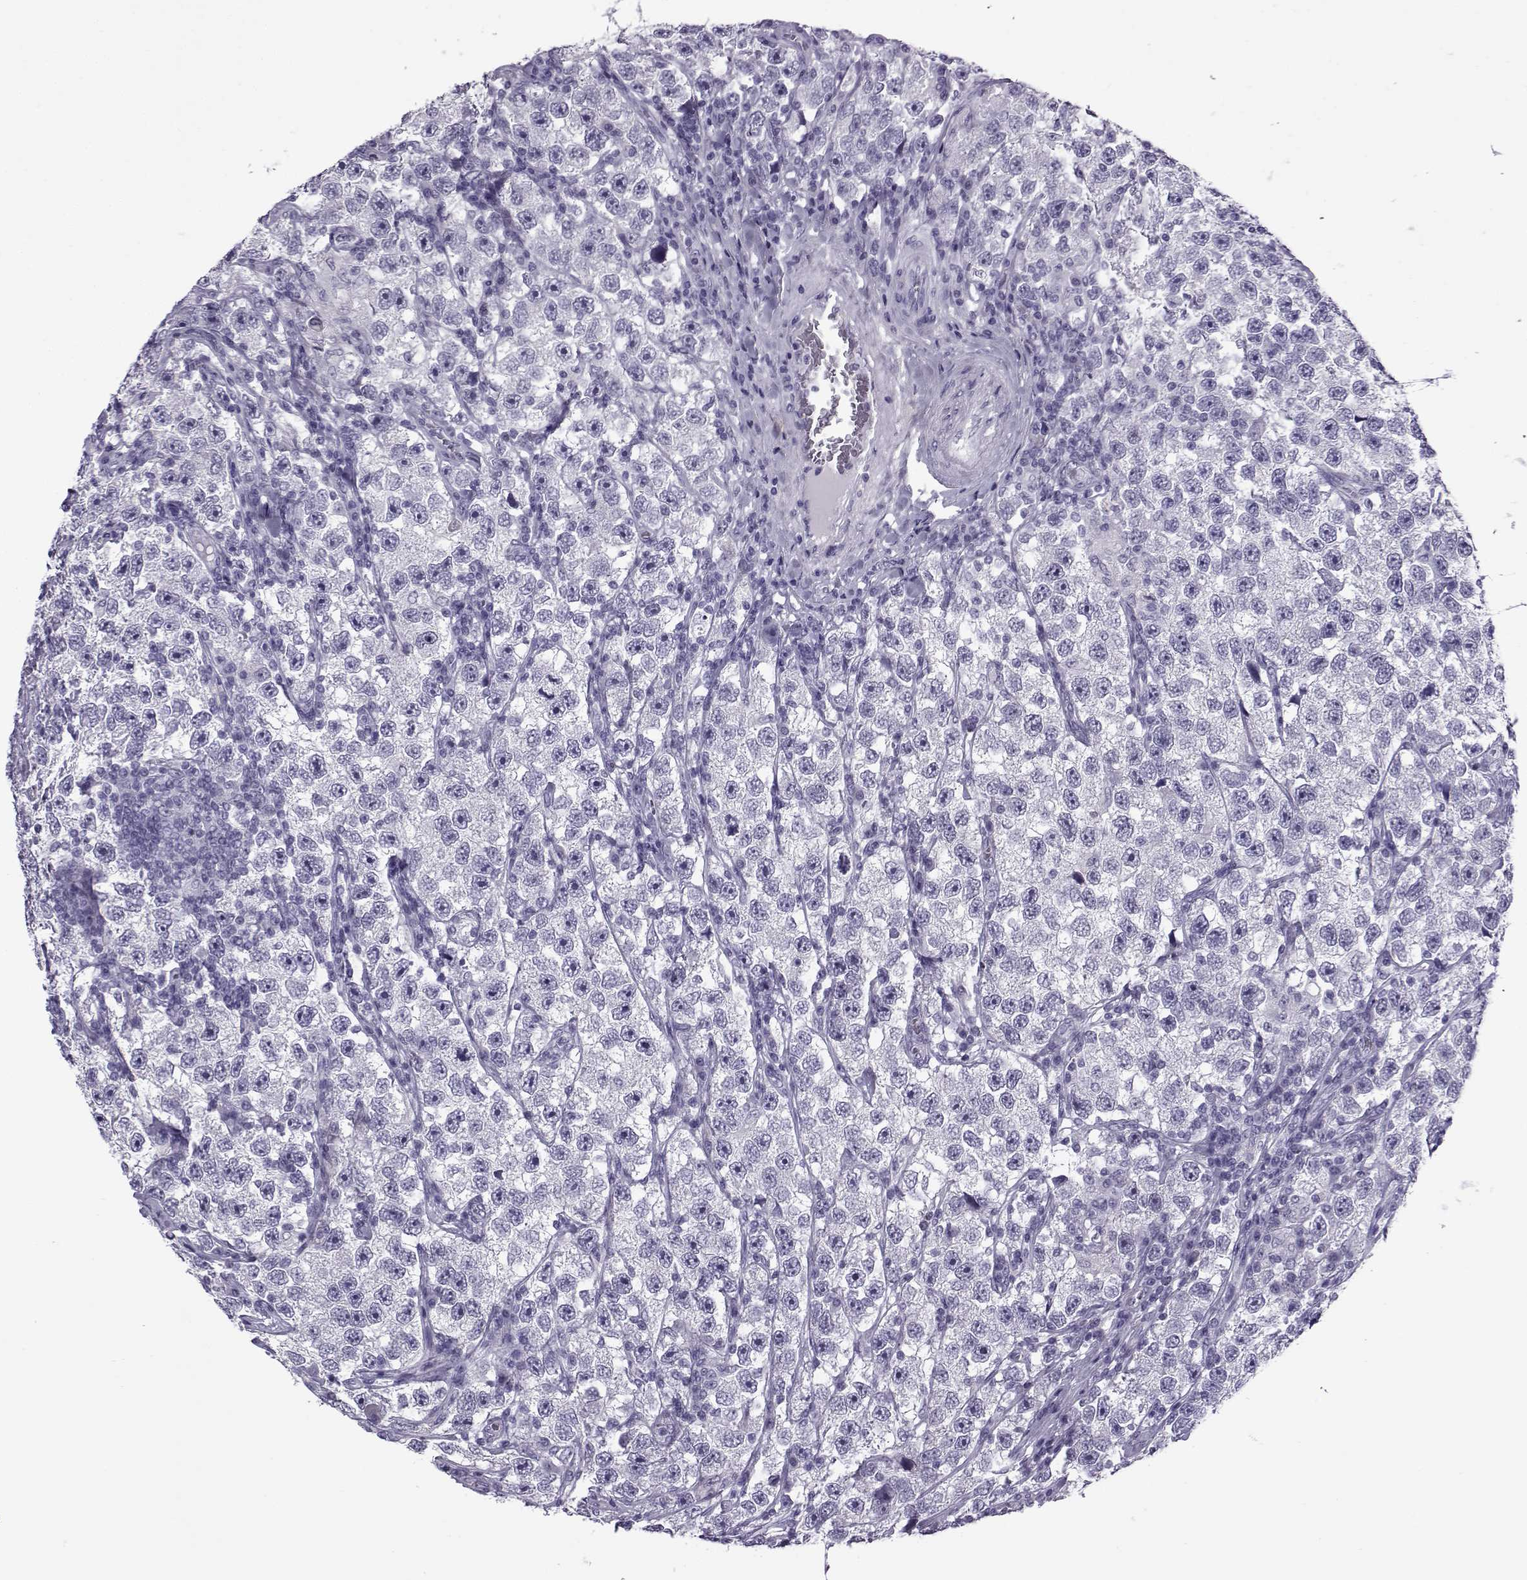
{"staining": {"intensity": "negative", "quantity": "none", "location": "none"}, "tissue": "testis cancer", "cell_type": "Tumor cells", "image_type": "cancer", "snomed": [{"axis": "morphology", "description": "Seminoma, NOS"}, {"axis": "topography", "description": "Testis"}], "caption": "Immunohistochemical staining of testis cancer (seminoma) reveals no significant staining in tumor cells.", "gene": "OIP5", "patient": {"sex": "male", "age": 26}}